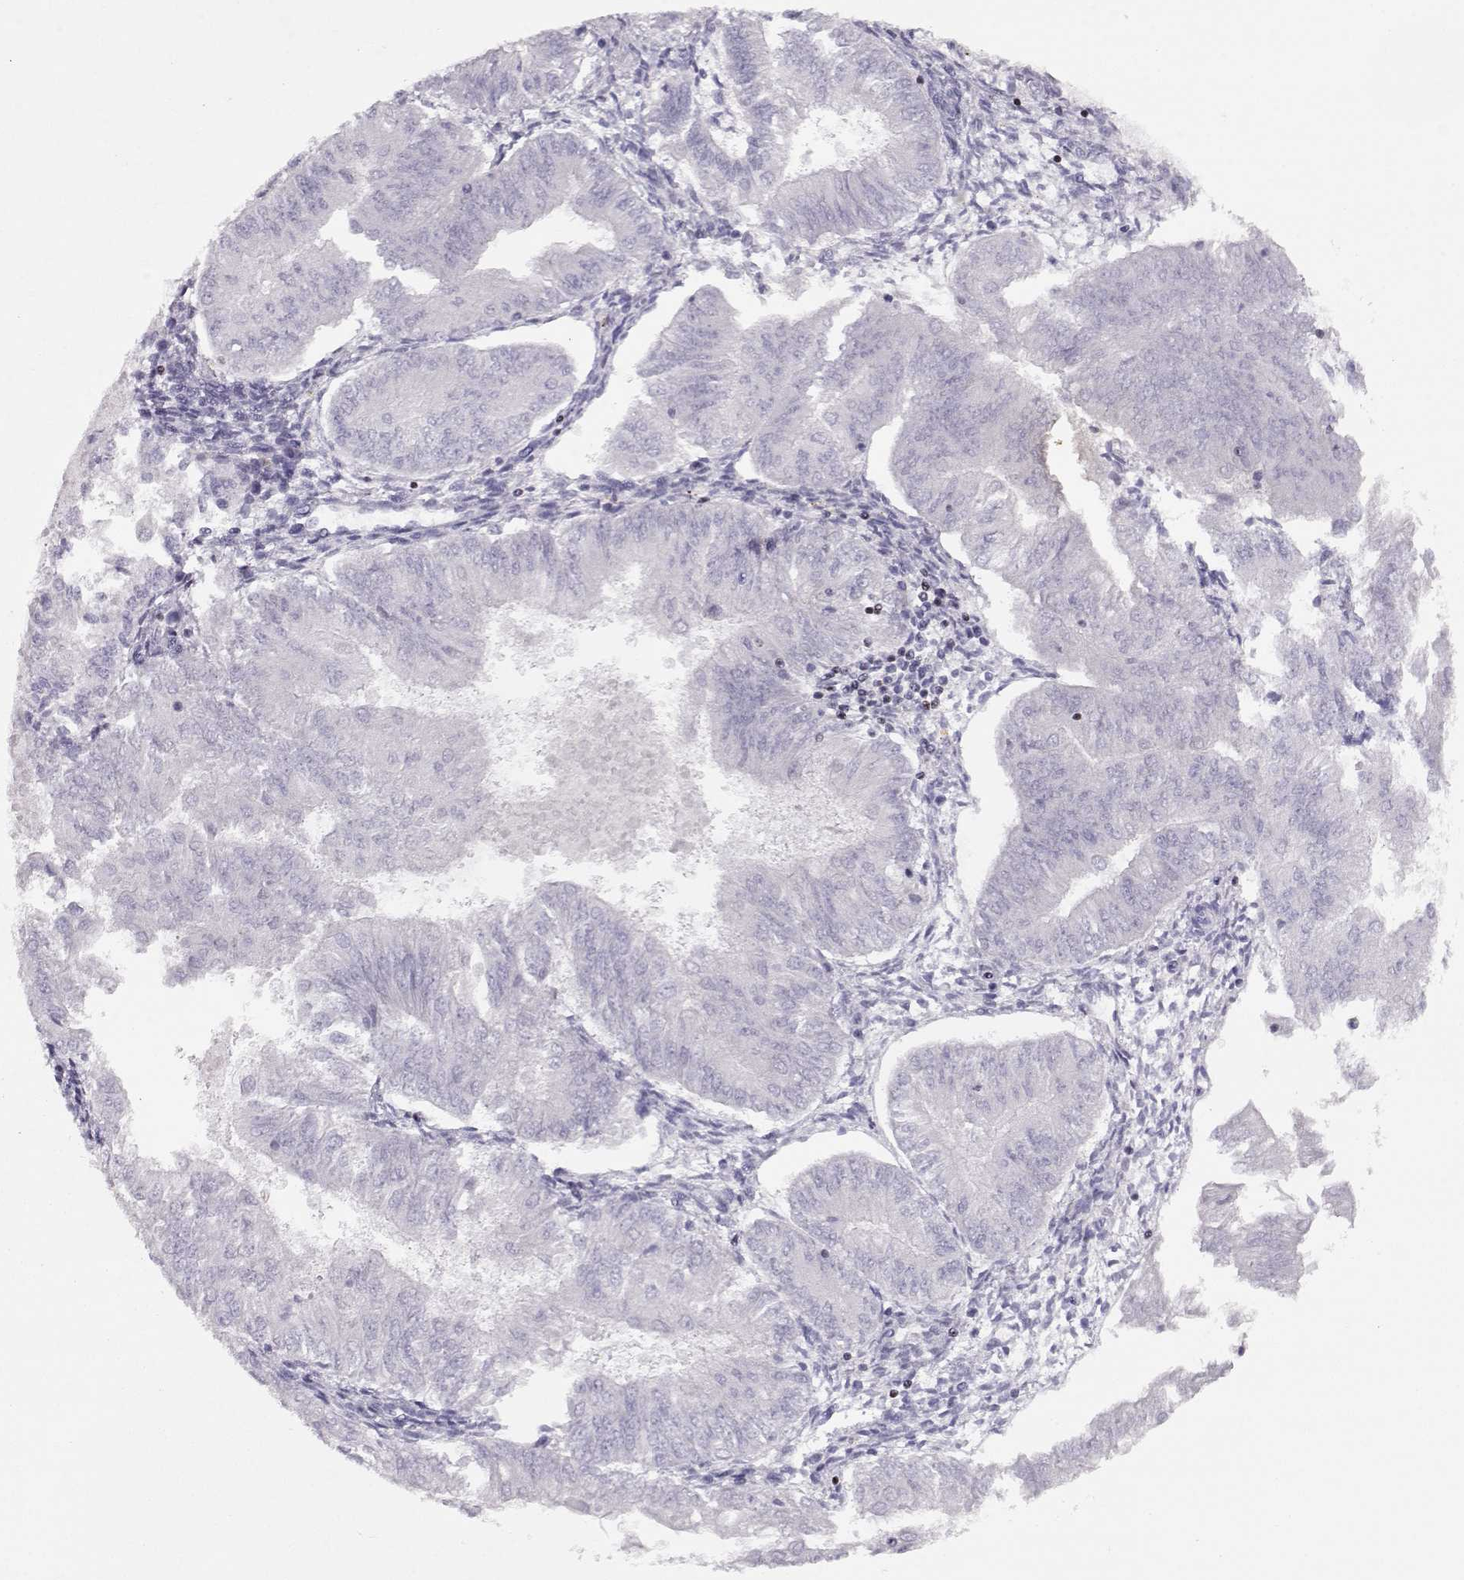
{"staining": {"intensity": "negative", "quantity": "none", "location": "none"}, "tissue": "endometrial cancer", "cell_type": "Tumor cells", "image_type": "cancer", "snomed": [{"axis": "morphology", "description": "Adenocarcinoma, NOS"}, {"axis": "topography", "description": "Endometrium"}], "caption": "Endometrial cancer (adenocarcinoma) was stained to show a protein in brown. There is no significant positivity in tumor cells.", "gene": "CRX", "patient": {"sex": "female", "age": 53}}